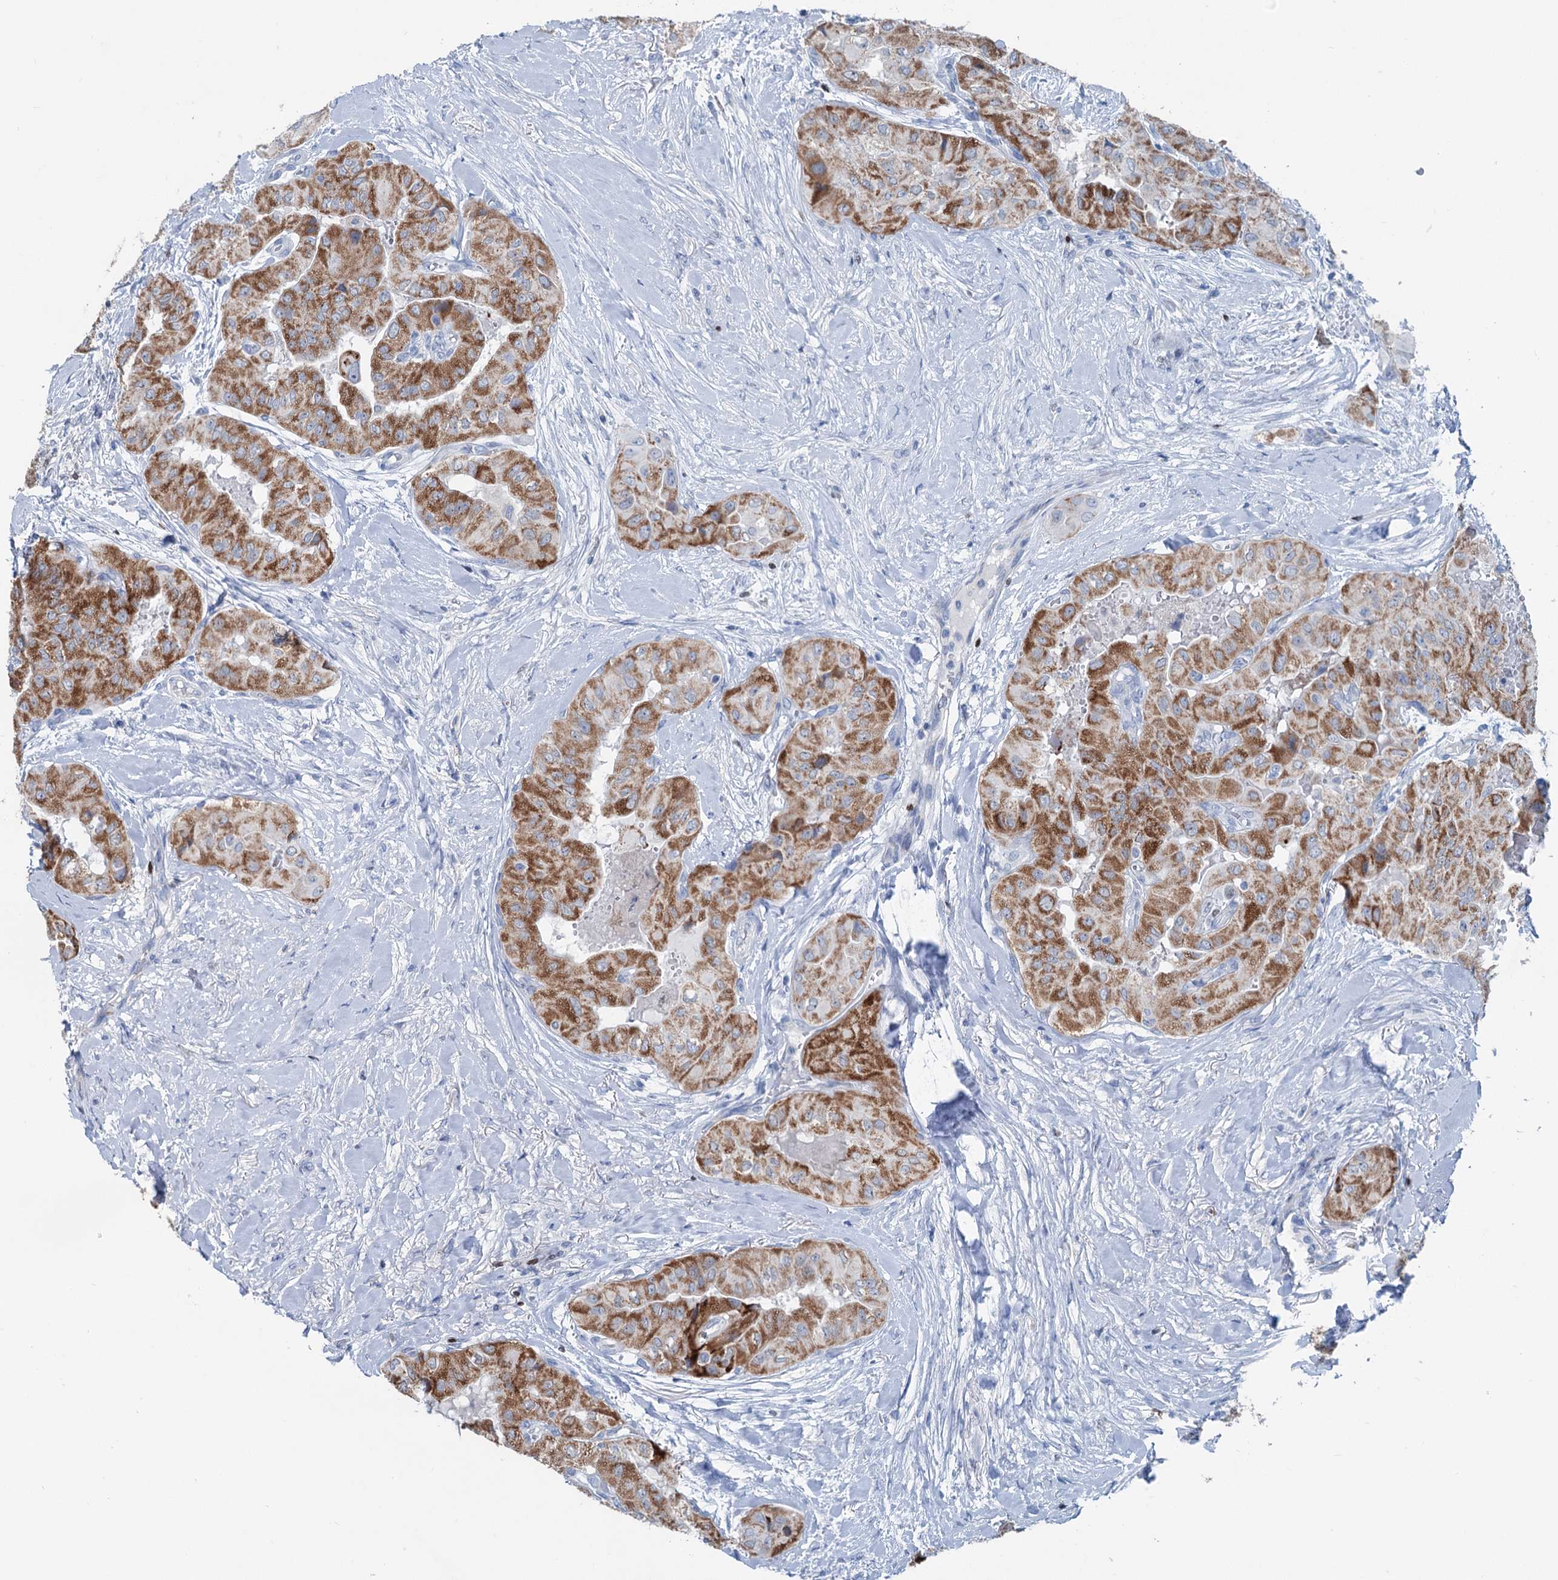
{"staining": {"intensity": "moderate", "quantity": ">75%", "location": "cytoplasmic/membranous"}, "tissue": "thyroid cancer", "cell_type": "Tumor cells", "image_type": "cancer", "snomed": [{"axis": "morphology", "description": "Papillary adenocarcinoma, NOS"}, {"axis": "topography", "description": "Thyroid gland"}], "caption": "Thyroid cancer was stained to show a protein in brown. There is medium levels of moderate cytoplasmic/membranous expression in about >75% of tumor cells.", "gene": "ELP4", "patient": {"sex": "female", "age": 59}}